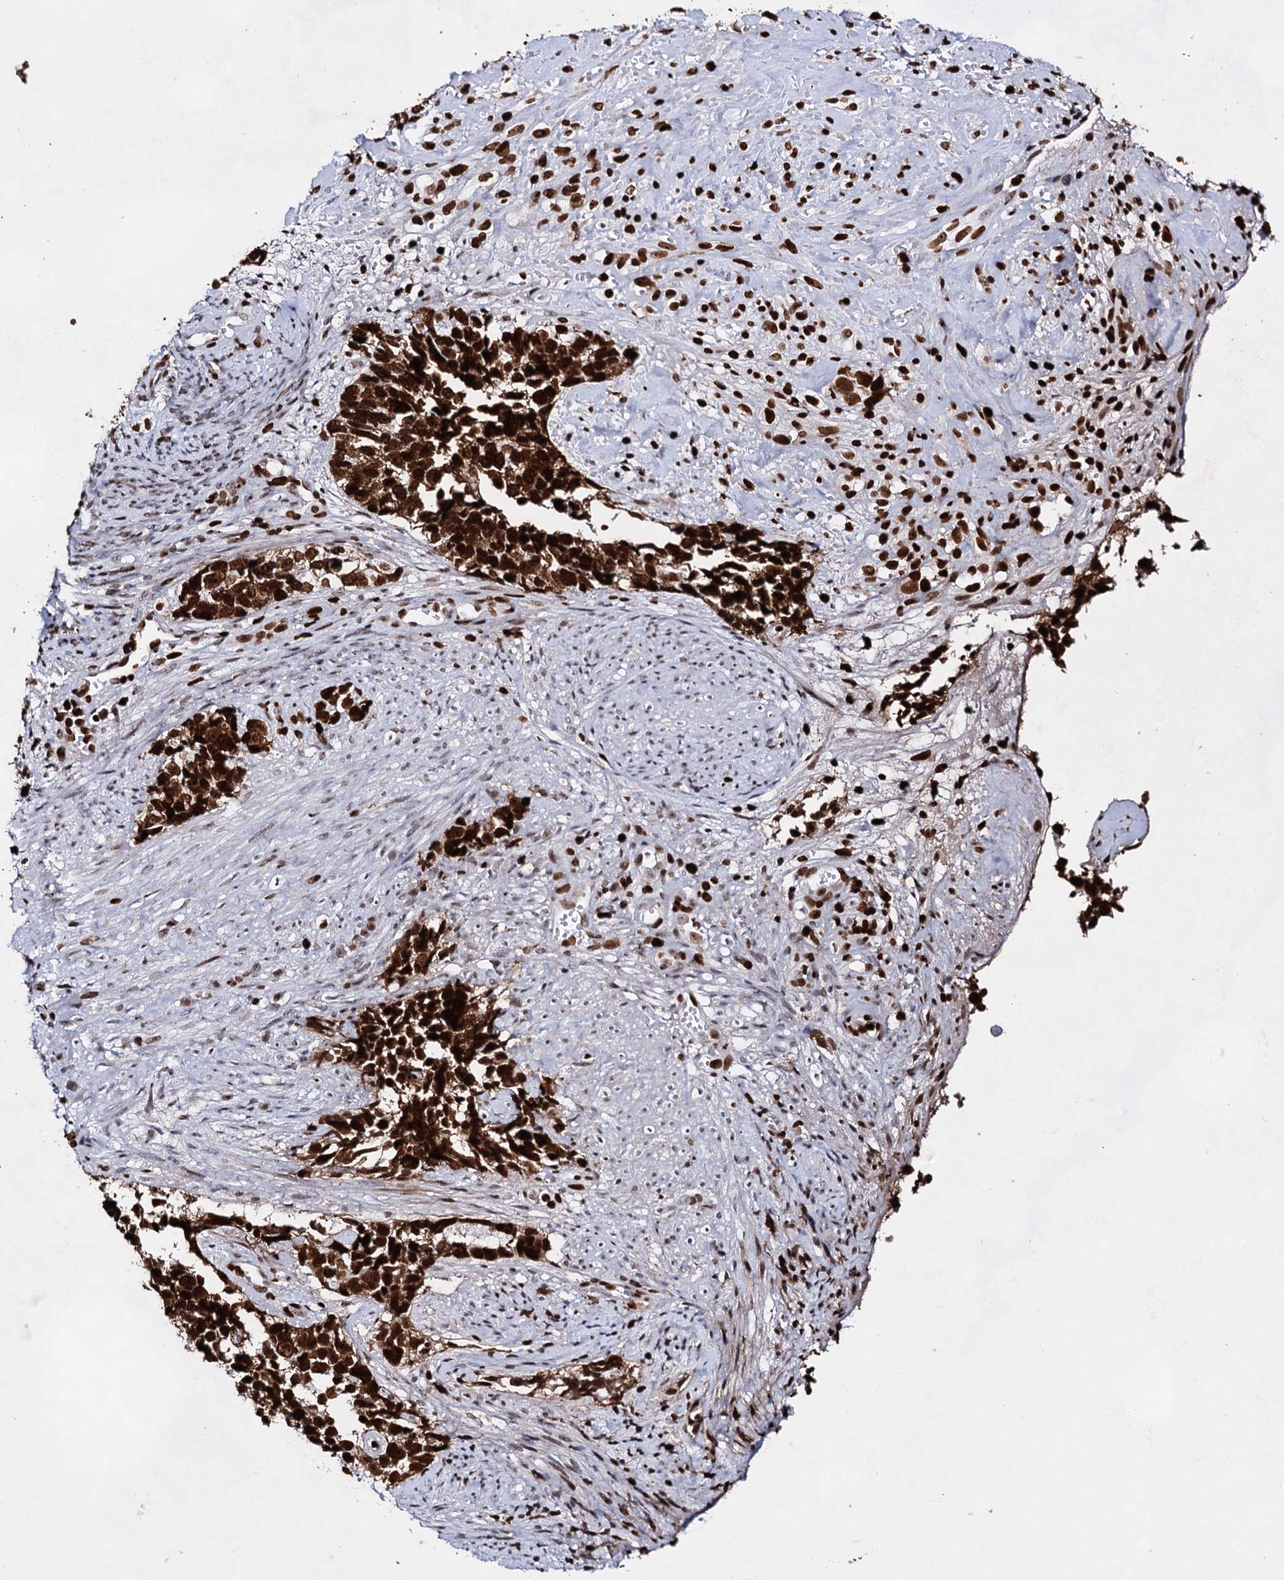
{"staining": {"intensity": "strong", "quantity": ">75%", "location": "nuclear"}, "tissue": "cervical cancer", "cell_type": "Tumor cells", "image_type": "cancer", "snomed": [{"axis": "morphology", "description": "Squamous cell carcinoma, NOS"}, {"axis": "topography", "description": "Cervix"}], "caption": "Cervical cancer was stained to show a protein in brown. There is high levels of strong nuclear expression in about >75% of tumor cells.", "gene": "HMGB2", "patient": {"sex": "female", "age": 63}}